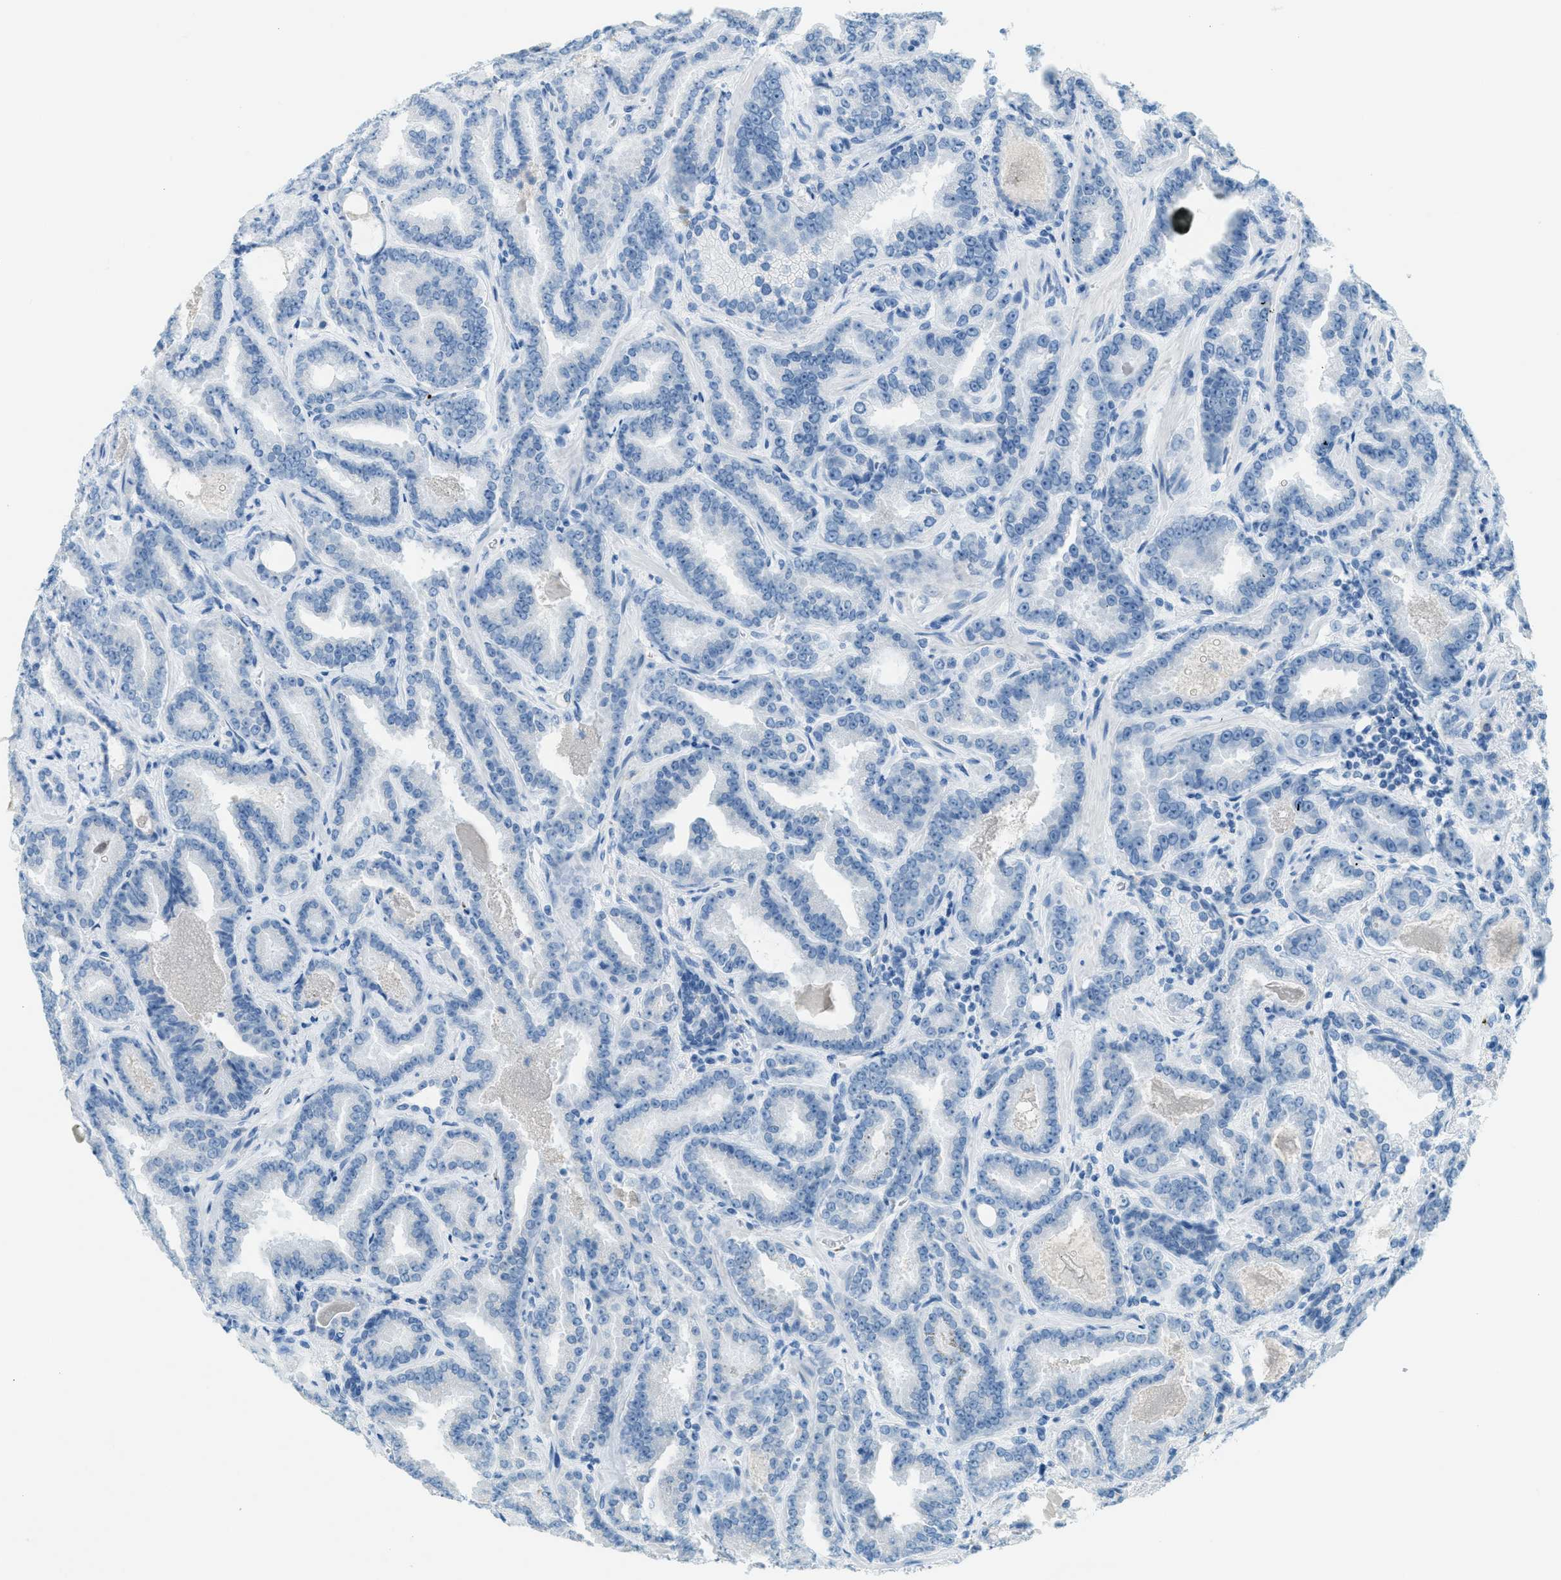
{"staining": {"intensity": "negative", "quantity": "none", "location": "none"}, "tissue": "prostate cancer", "cell_type": "Tumor cells", "image_type": "cancer", "snomed": [{"axis": "morphology", "description": "Adenocarcinoma, Low grade"}, {"axis": "topography", "description": "Prostate"}], "caption": "High magnification brightfield microscopy of low-grade adenocarcinoma (prostate) stained with DAB (3,3'-diaminobenzidine) (brown) and counterstained with hematoxylin (blue): tumor cells show no significant positivity.", "gene": "PPBP", "patient": {"sex": "male", "age": 60}}